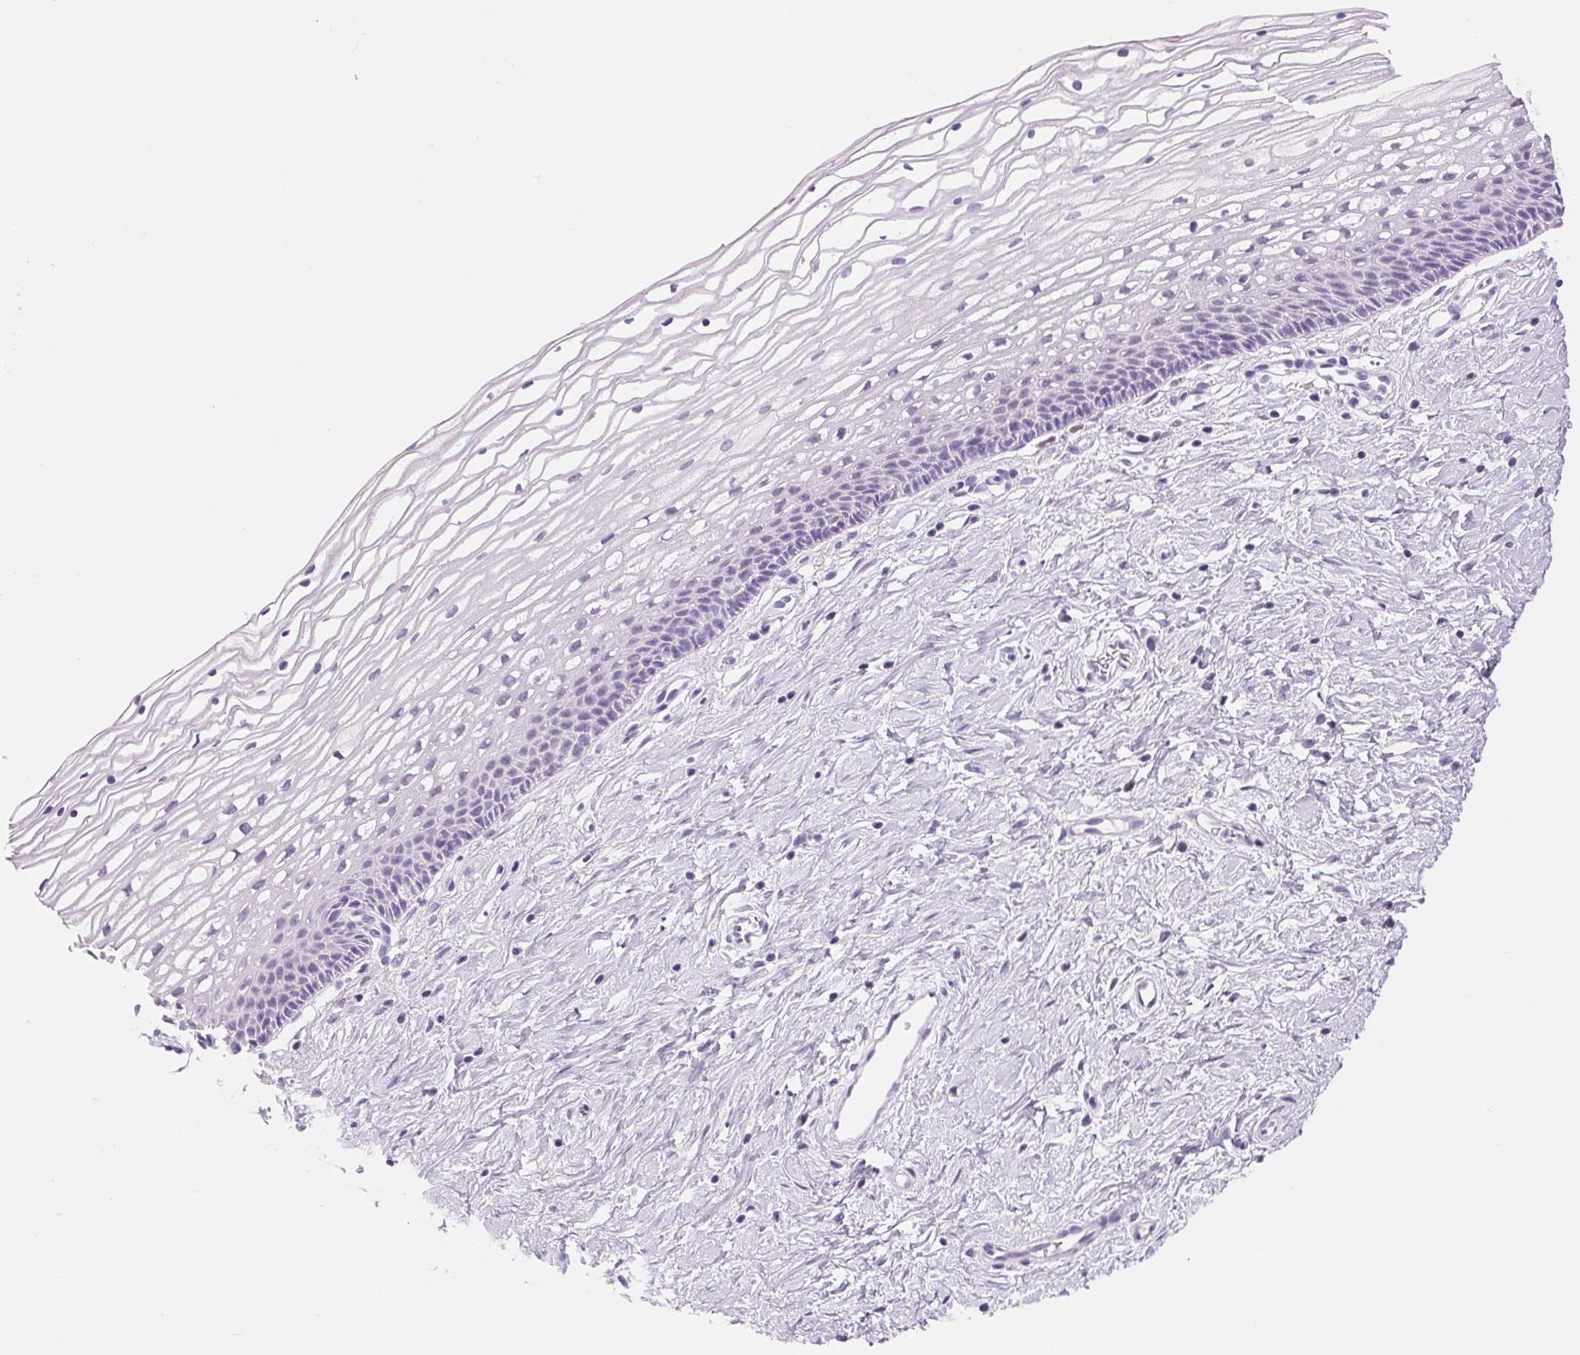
{"staining": {"intensity": "negative", "quantity": "none", "location": "none"}, "tissue": "cervix", "cell_type": "Glandular cells", "image_type": "normal", "snomed": [{"axis": "morphology", "description": "Normal tissue, NOS"}, {"axis": "topography", "description": "Cervix"}], "caption": "Histopathology image shows no significant protein staining in glandular cells of normal cervix. (DAB (3,3'-diaminobenzidine) immunohistochemistry (IHC) with hematoxylin counter stain).", "gene": "ASGR2", "patient": {"sex": "female", "age": 34}}